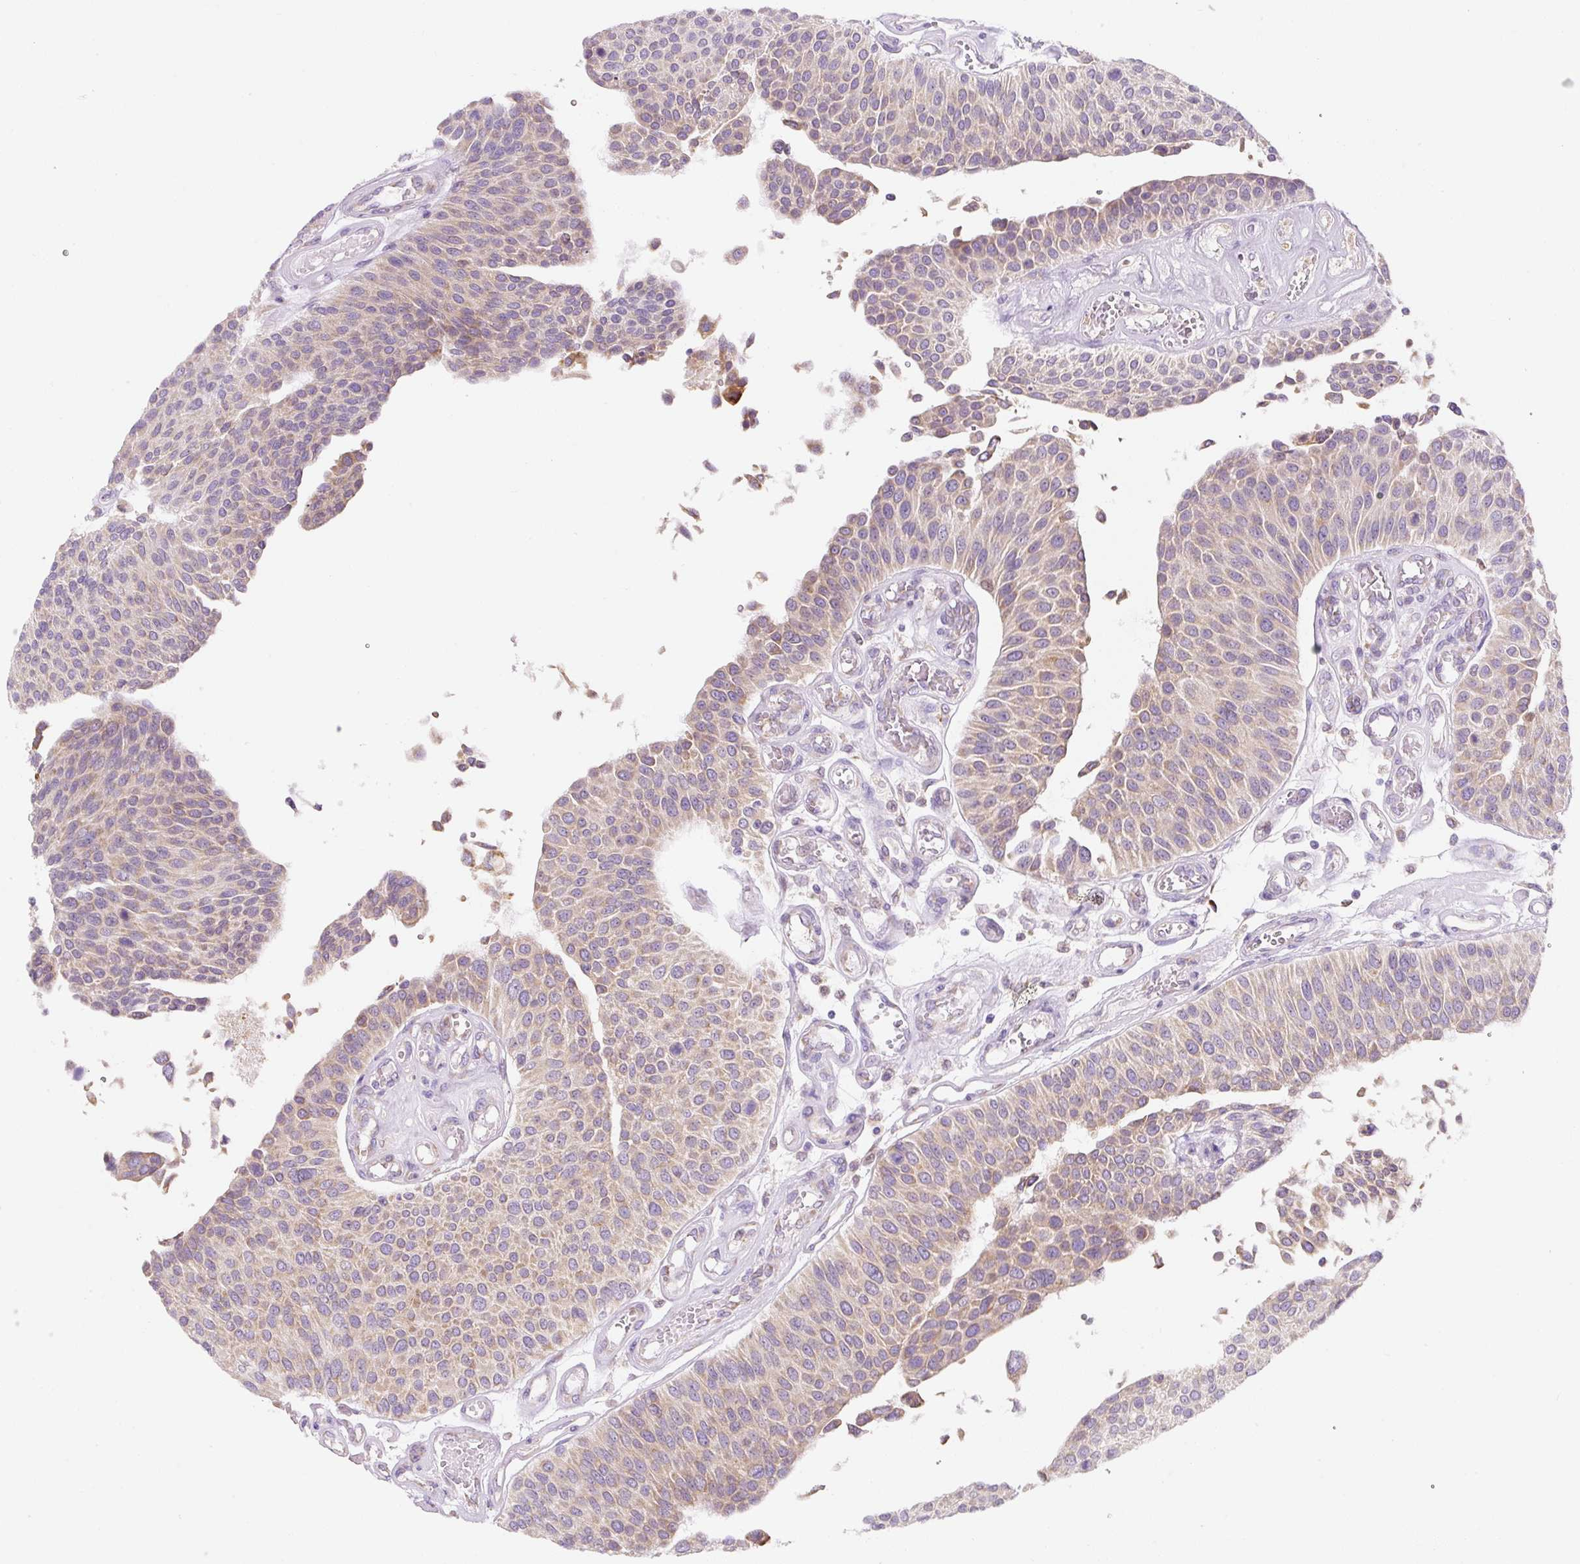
{"staining": {"intensity": "weak", "quantity": ">75%", "location": "cytoplasmic/membranous"}, "tissue": "urothelial cancer", "cell_type": "Tumor cells", "image_type": "cancer", "snomed": [{"axis": "morphology", "description": "Urothelial carcinoma, NOS"}, {"axis": "topography", "description": "Urinary bladder"}], "caption": "An IHC histopathology image of neoplastic tissue is shown. Protein staining in brown shows weak cytoplasmic/membranous positivity in transitional cell carcinoma within tumor cells.", "gene": "DDOST", "patient": {"sex": "male", "age": 55}}